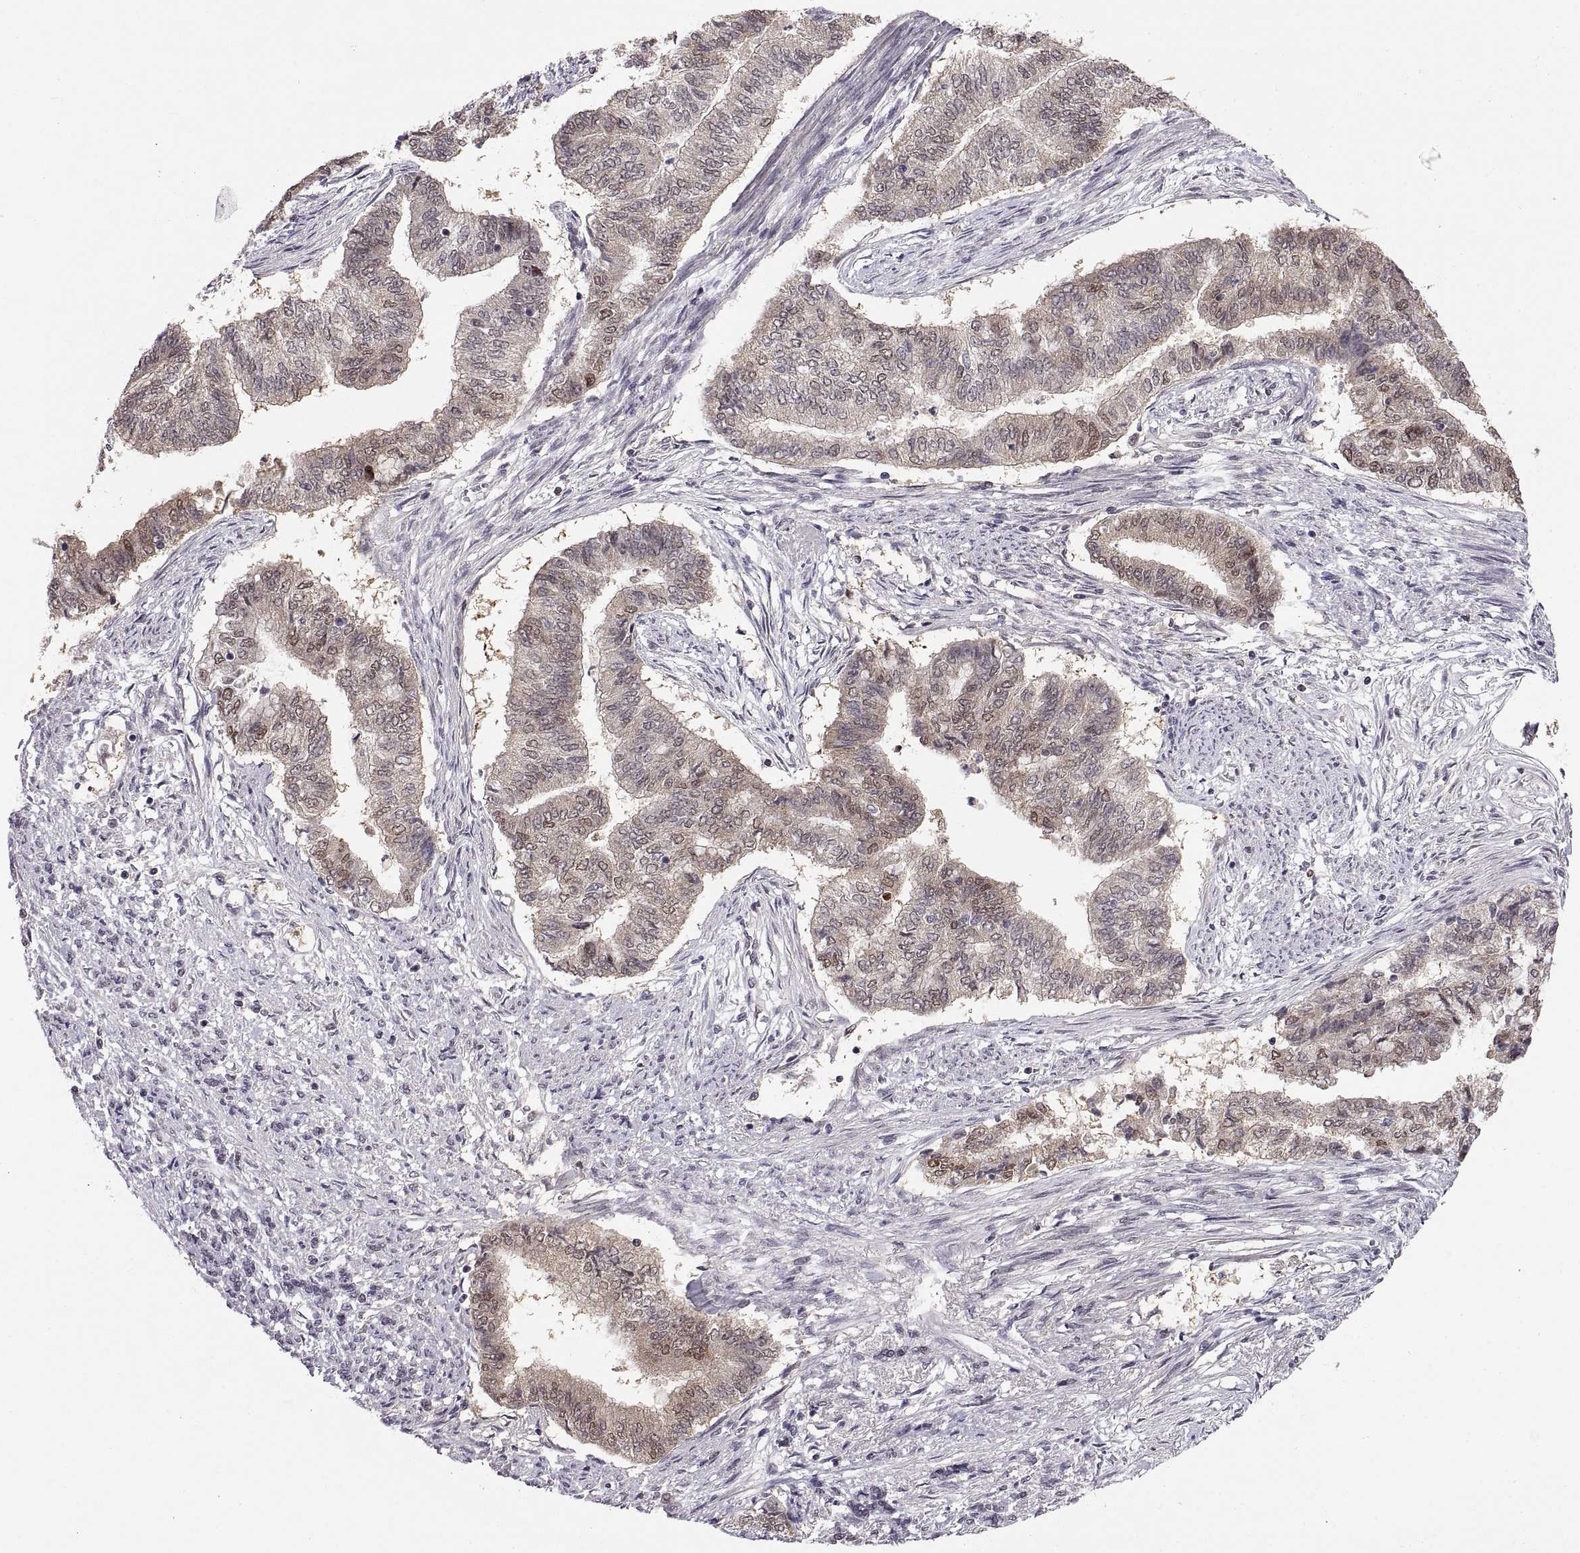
{"staining": {"intensity": "weak", "quantity": "25%-75%", "location": "cytoplasmic/membranous"}, "tissue": "endometrial cancer", "cell_type": "Tumor cells", "image_type": "cancer", "snomed": [{"axis": "morphology", "description": "Adenocarcinoma, NOS"}, {"axis": "topography", "description": "Endometrium"}], "caption": "IHC of human endometrial cancer exhibits low levels of weak cytoplasmic/membranous staining in about 25%-75% of tumor cells.", "gene": "CHFR", "patient": {"sex": "female", "age": 65}}